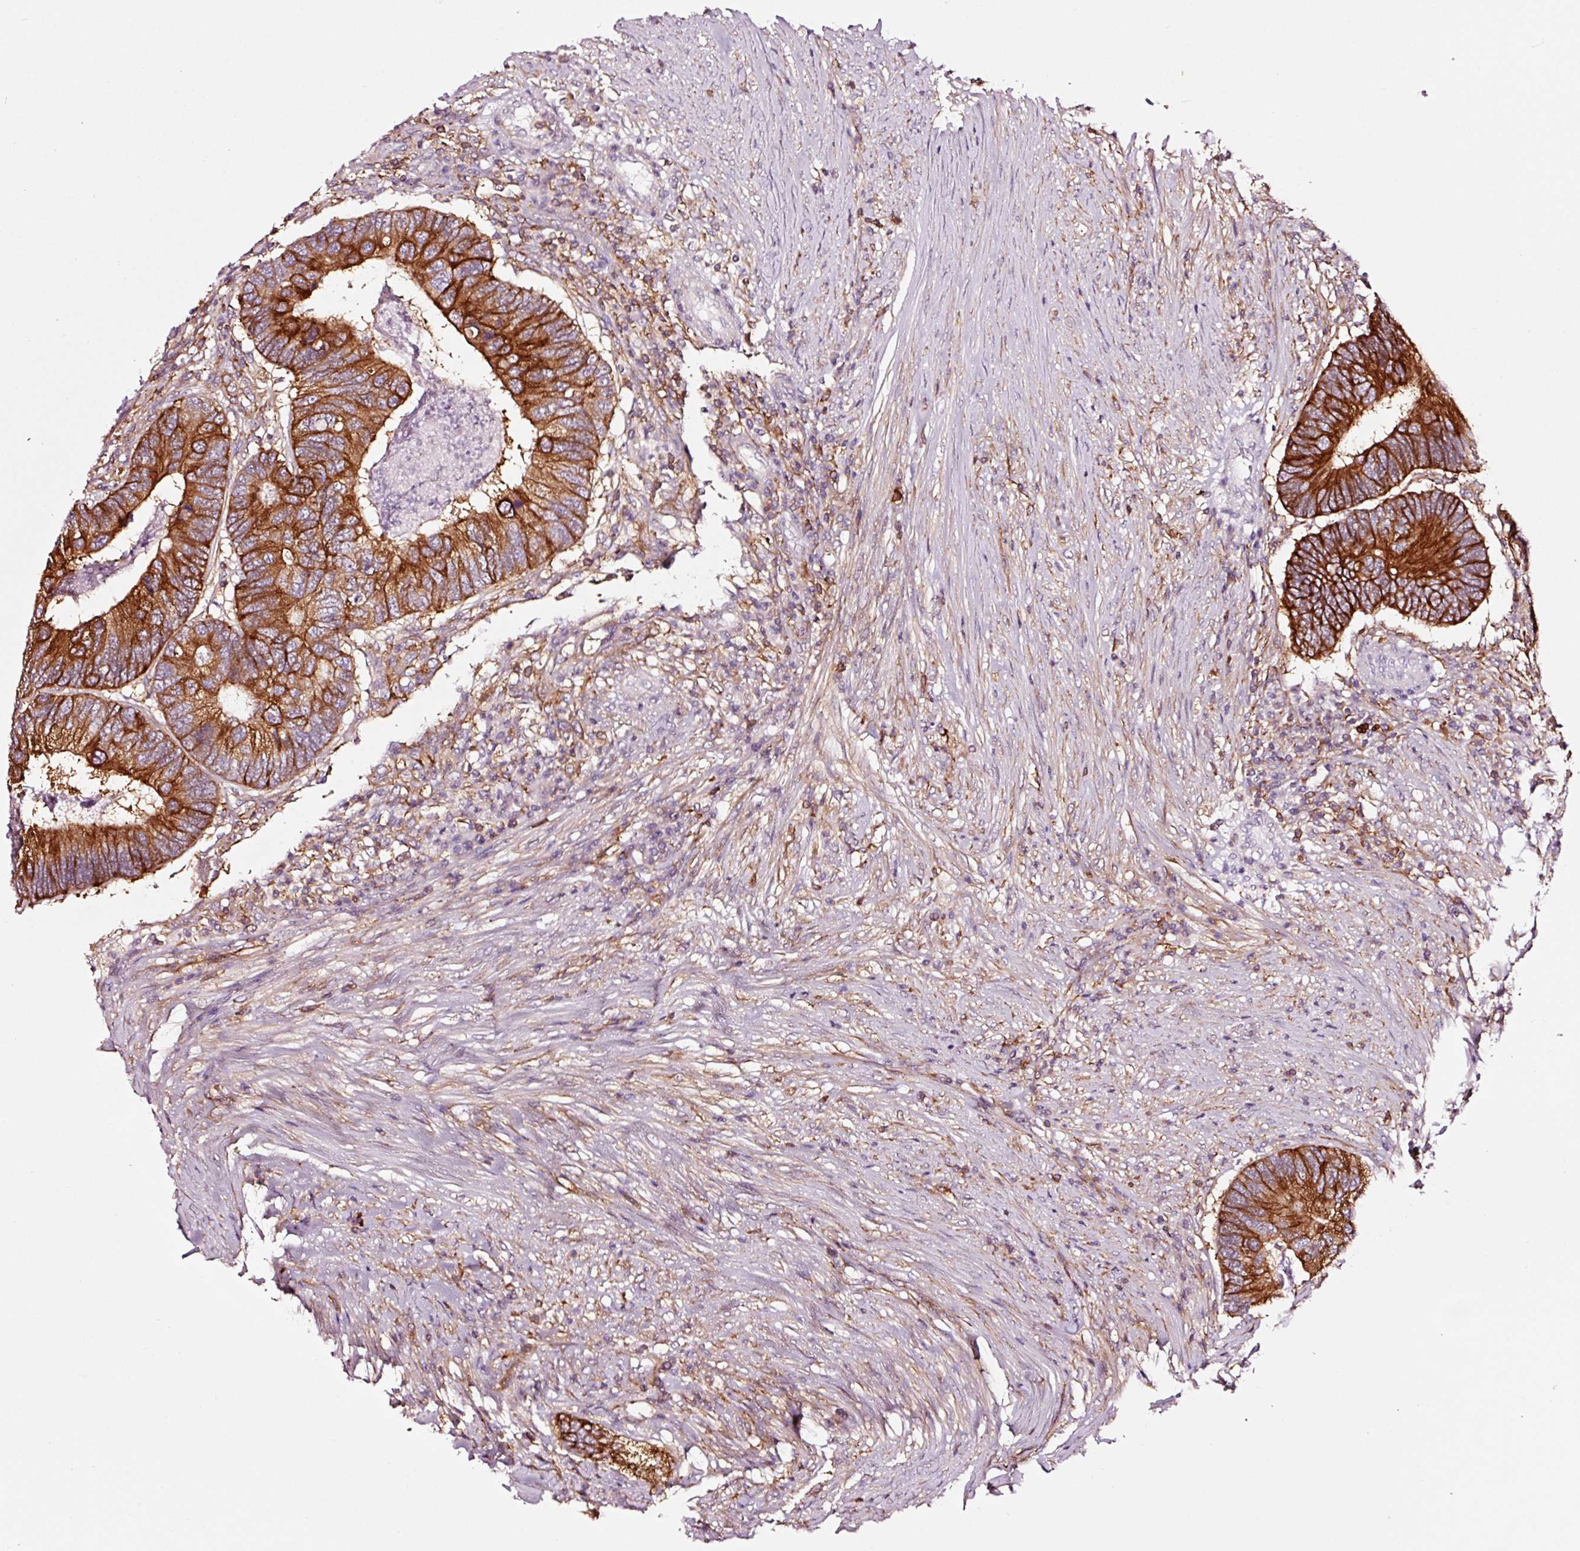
{"staining": {"intensity": "strong", "quantity": ">75%", "location": "cytoplasmic/membranous"}, "tissue": "colorectal cancer", "cell_type": "Tumor cells", "image_type": "cancer", "snomed": [{"axis": "morphology", "description": "Adenocarcinoma, NOS"}, {"axis": "topography", "description": "Colon"}], "caption": "Strong cytoplasmic/membranous expression for a protein is appreciated in about >75% of tumor cells of colorectal cancer (adenocarcinoma) using immunohistochemistry (IHC).", "gene": "ADD3", "patient": {"sex": "female", "age": 67}}